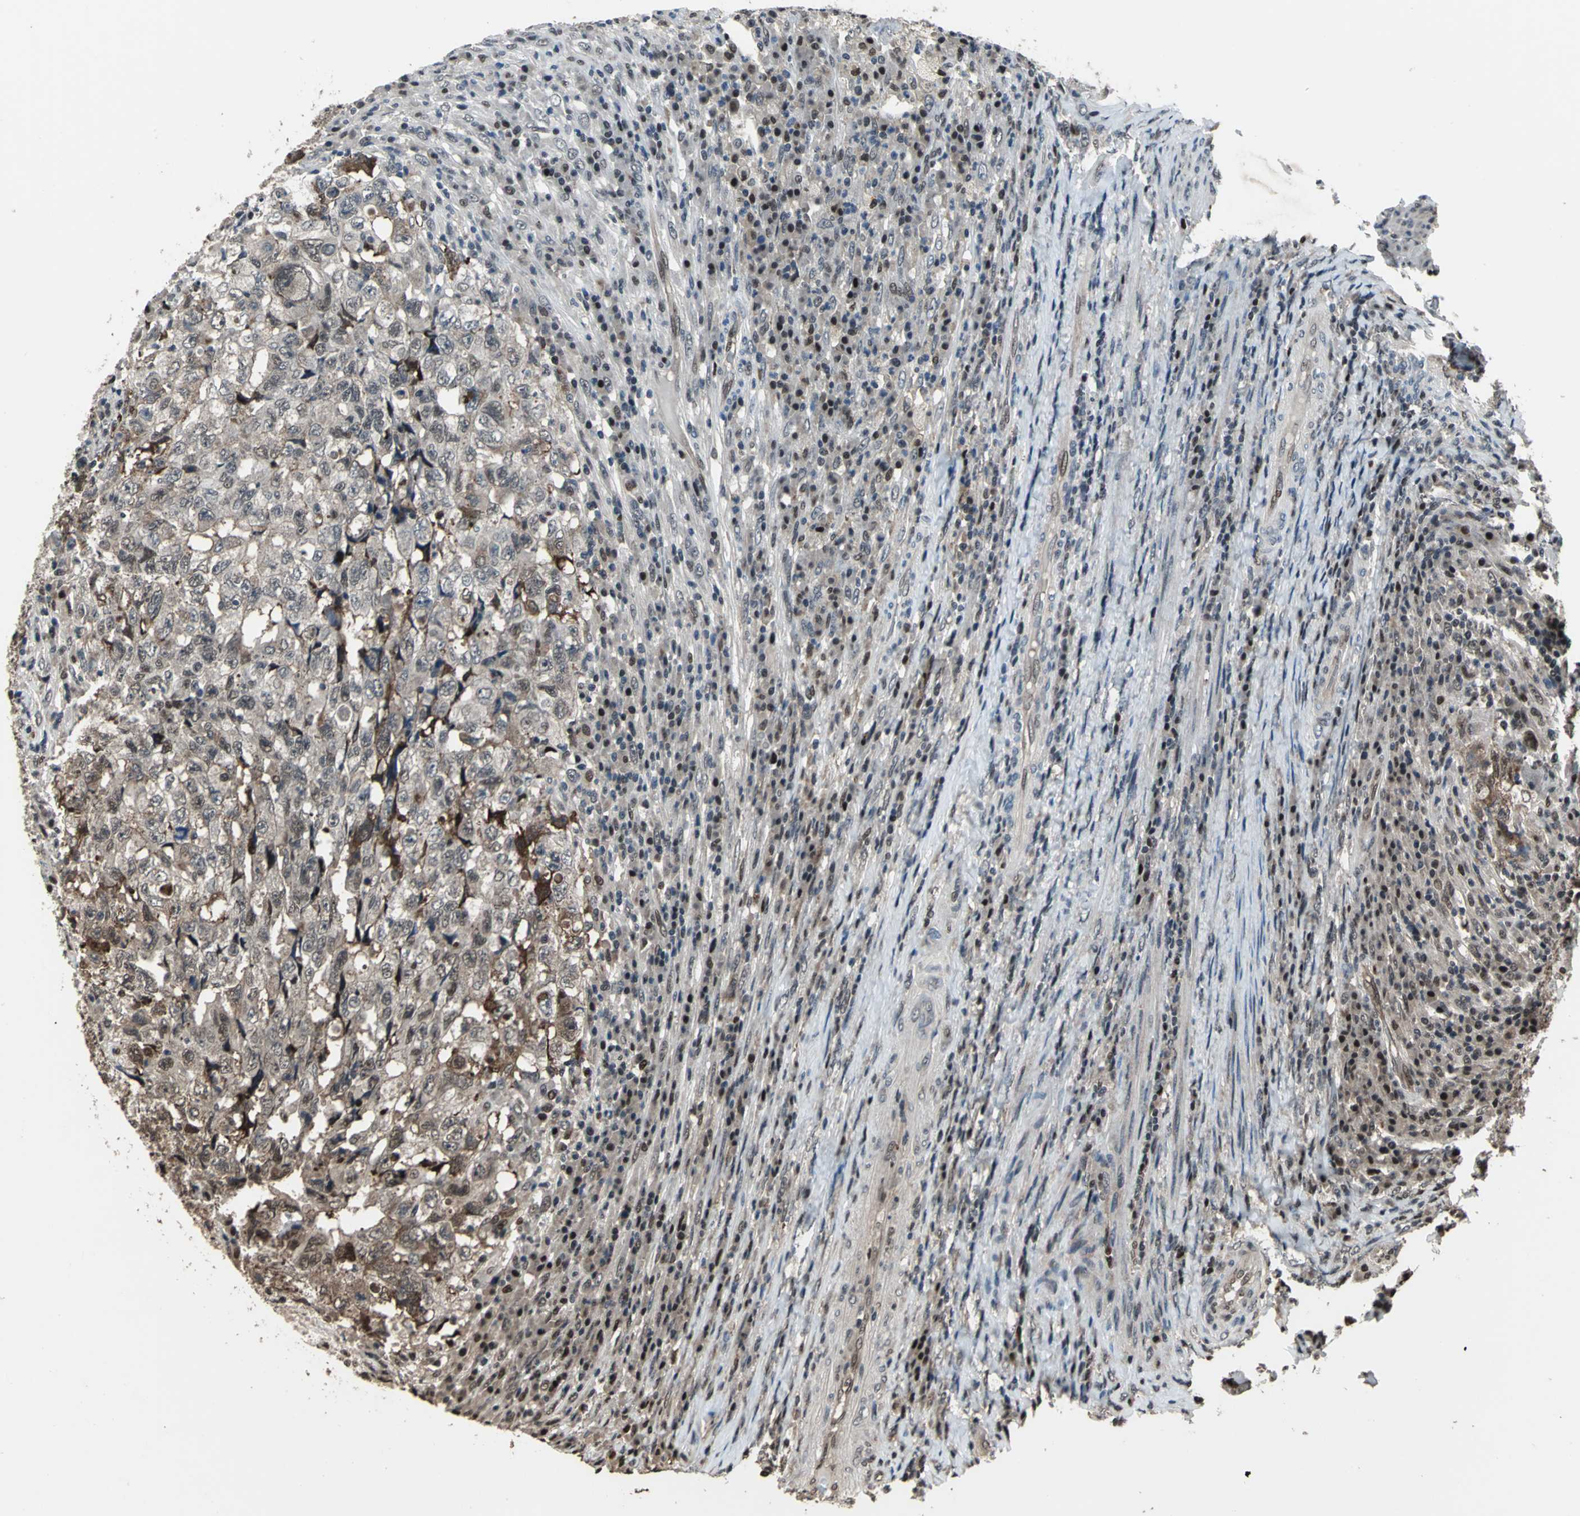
{"staining": {"intensity": "moderate", "quantity": "25%-75%", "location": "nuclear"}, "tissue": "testis cancer", "cell_type": "Tumor cells", "image_type": "cancer", "snomed": [{"axis": "morphology", "description": "Necrosis, NOS"}, {"axis": "morphology", "description": "Carcinoma, Embryonal, NOS"}, {"axis": "topography", "description": "Testis"}], "caption": "Human testis embryonal carcinoma stained for a protein (brown) displays moderate nuclear positive expression in approximately 25%-75% of tumor cells.", "gene": "MIS18BP1", "patient": {"sex": "male", "age": 19}}